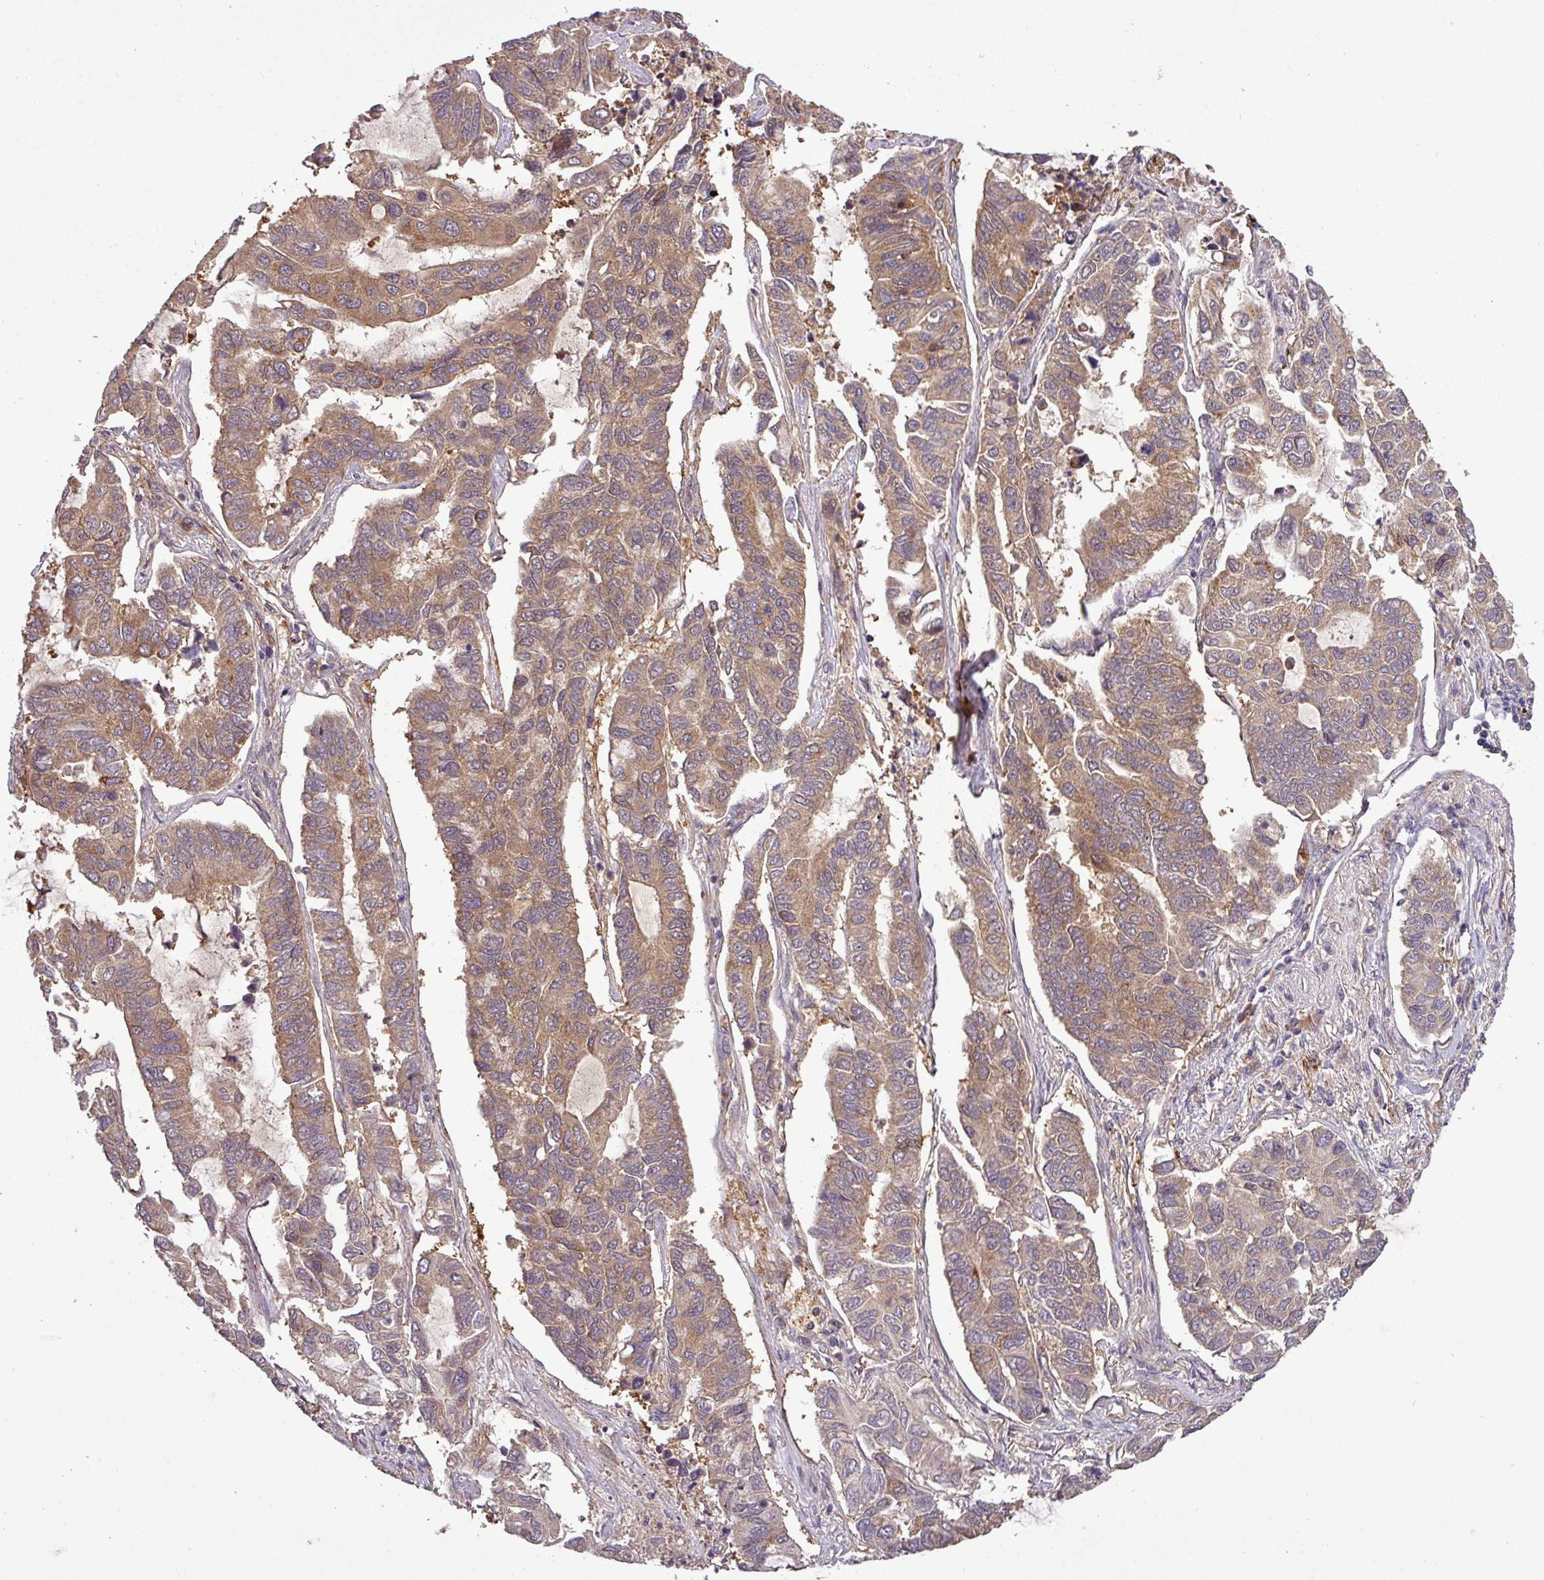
{"staining": {"intensity": "moderate", "quantity": ">75%", "location": "cytoplasmic/membranous"}, "tissue": "lung cancer", "cell_type": "Tumor cells", "image_type": "cancer", "snomed": [{"axis": "morphology", "description": "Adenocarcinoma, NOS"}, {"axis": "topography", "description": "Lung"}], "caption": "Tumor cells exhibit moderate cytoplasmic/membranous positivity in about >75% of cells in lung cancer (adenocarcinoma).", "gene": "SIRPB2", "patient": {"sex": "male", "age": 64}}